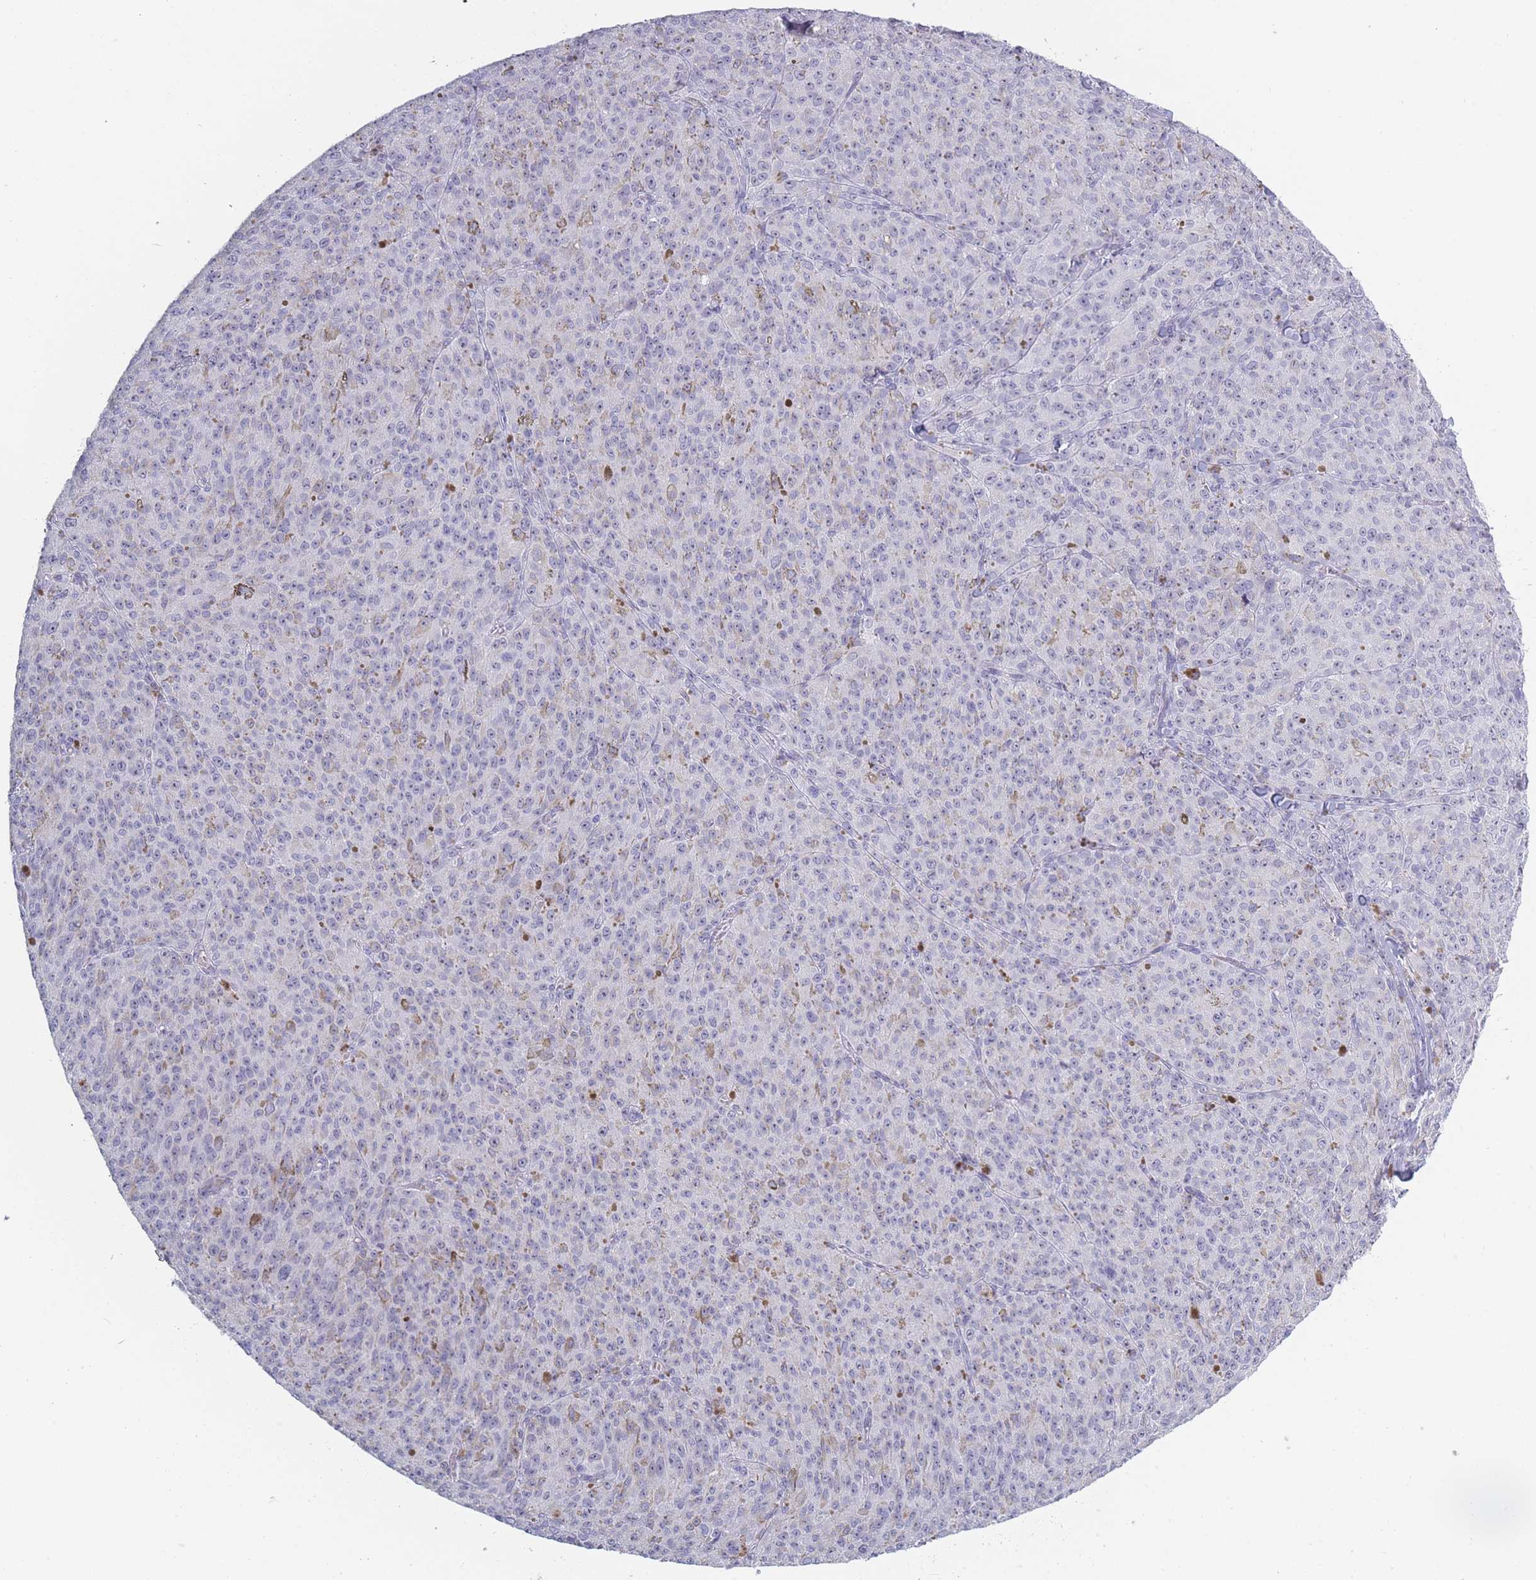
{"staining": {"intensity": "negative", "quantity": "none", "location": "none"}, "tissue": "melanoma", "cell_type": "Tumor cells", "image_type": "cancer", "snomed": [{"axis": "morphology", "description": "Malignant melanoma, NOS"}, {"axis": "topography", "description": "Skin"}], "caption": "The histopathology image shows no staining of tumor cells in melanoma.", "gene": "ROS1", "patient": {"sex": "female", "age": 52}}